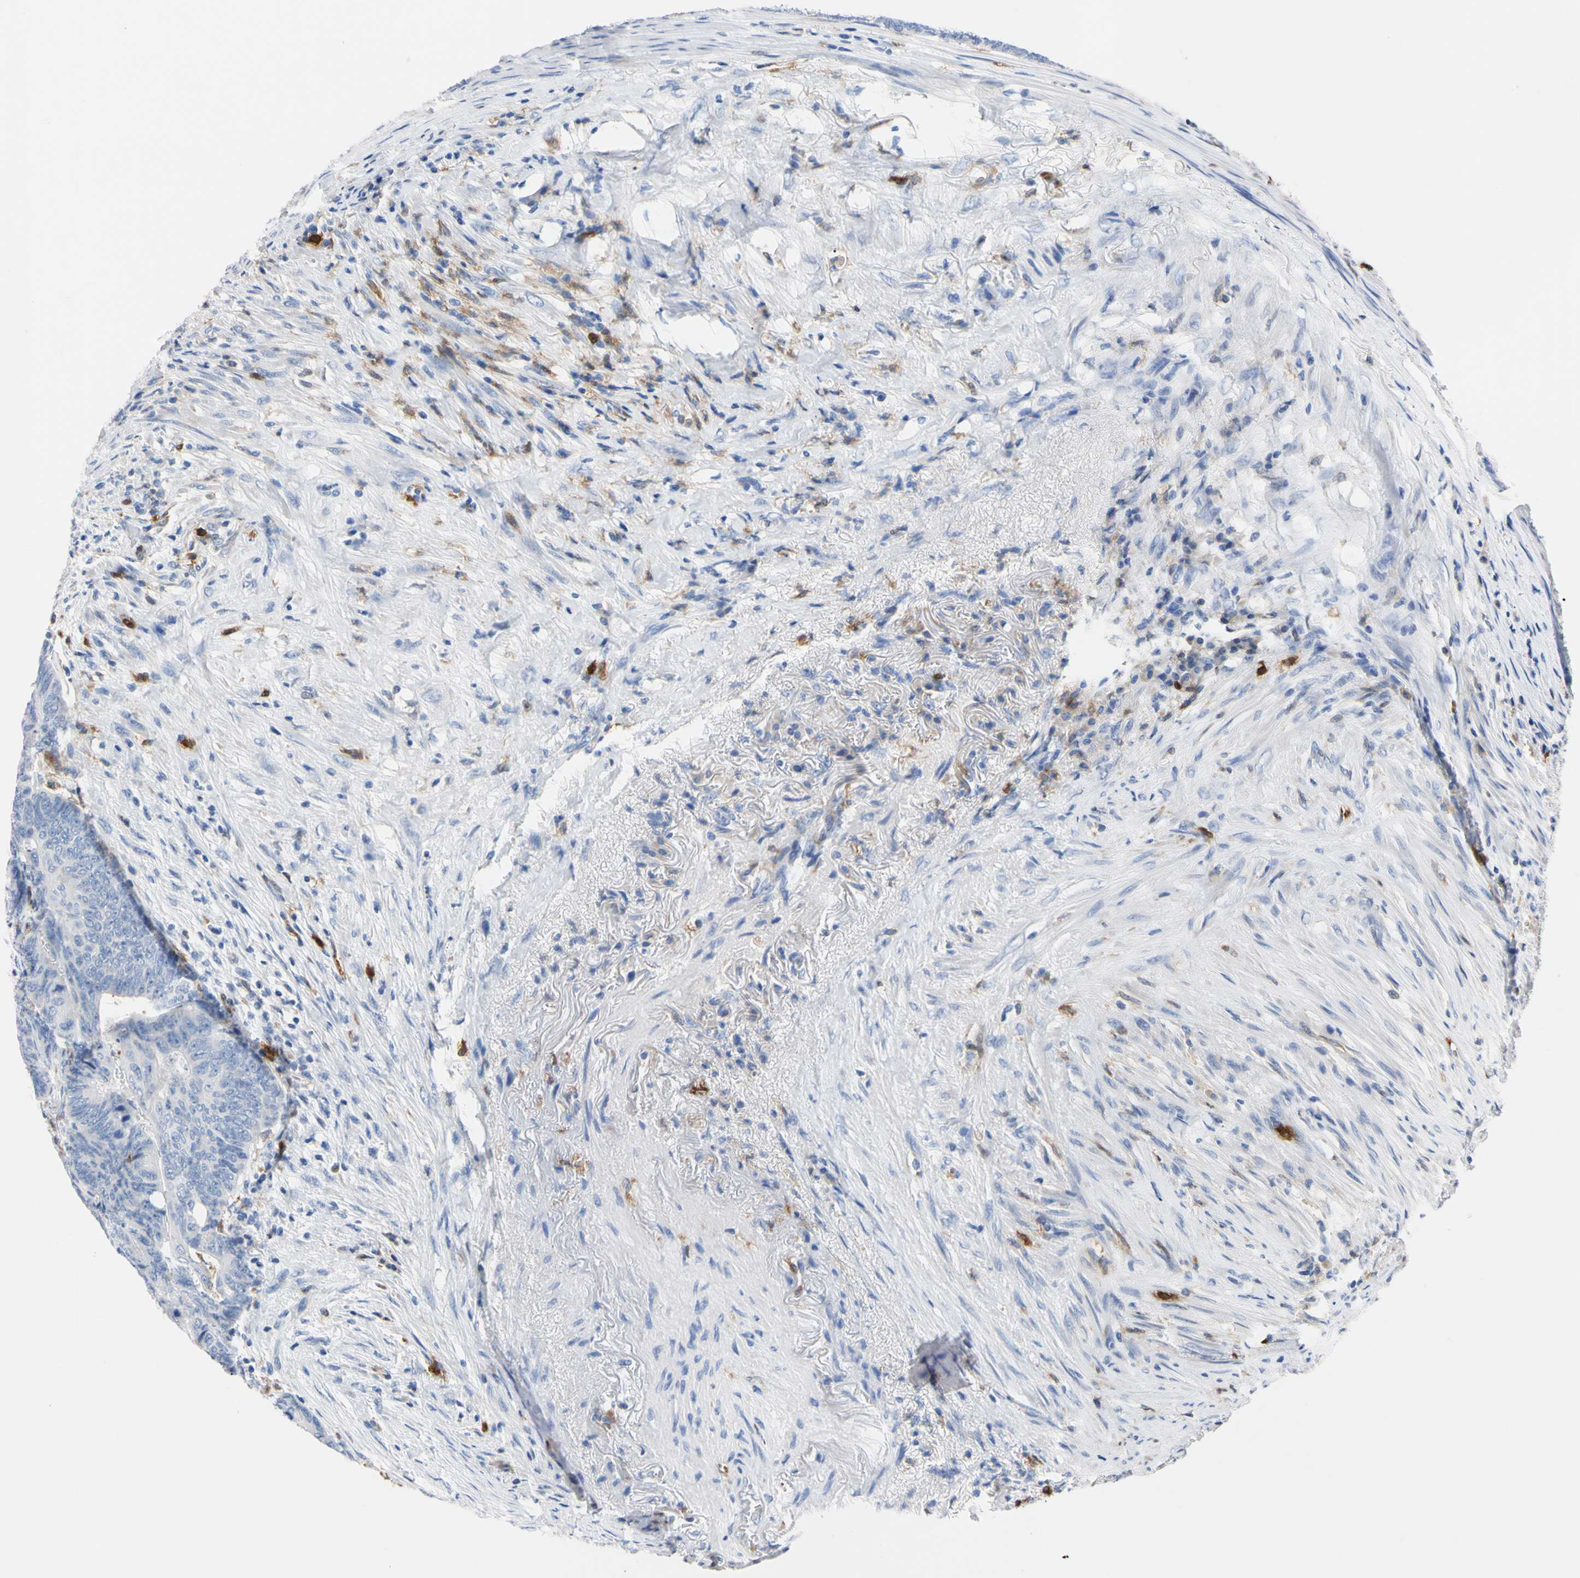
{"staining": {"intensity": "negative", "quantity": "none", "location": "none"}, "tissue": "colorectal cancer", "cell_type": "Tumor cells", "image_type": "cancer", "snomed": [{"axis": "morphology", "description": "Normal tissue, NOS"}, {"axis": "morphology", "description": "Adenocarcinoma, NOS"}, {"axis": "topography", "description": "Rectum"}, {"axis": "topography", "description": "Peripheral nerve tissue"}], "caption": "Micrograph shows no protein expression in tumor cells of colorectal adenocarcinoma tissue.", "gene": "NCF4", "patient": {"sex": "male", "age": 92}}